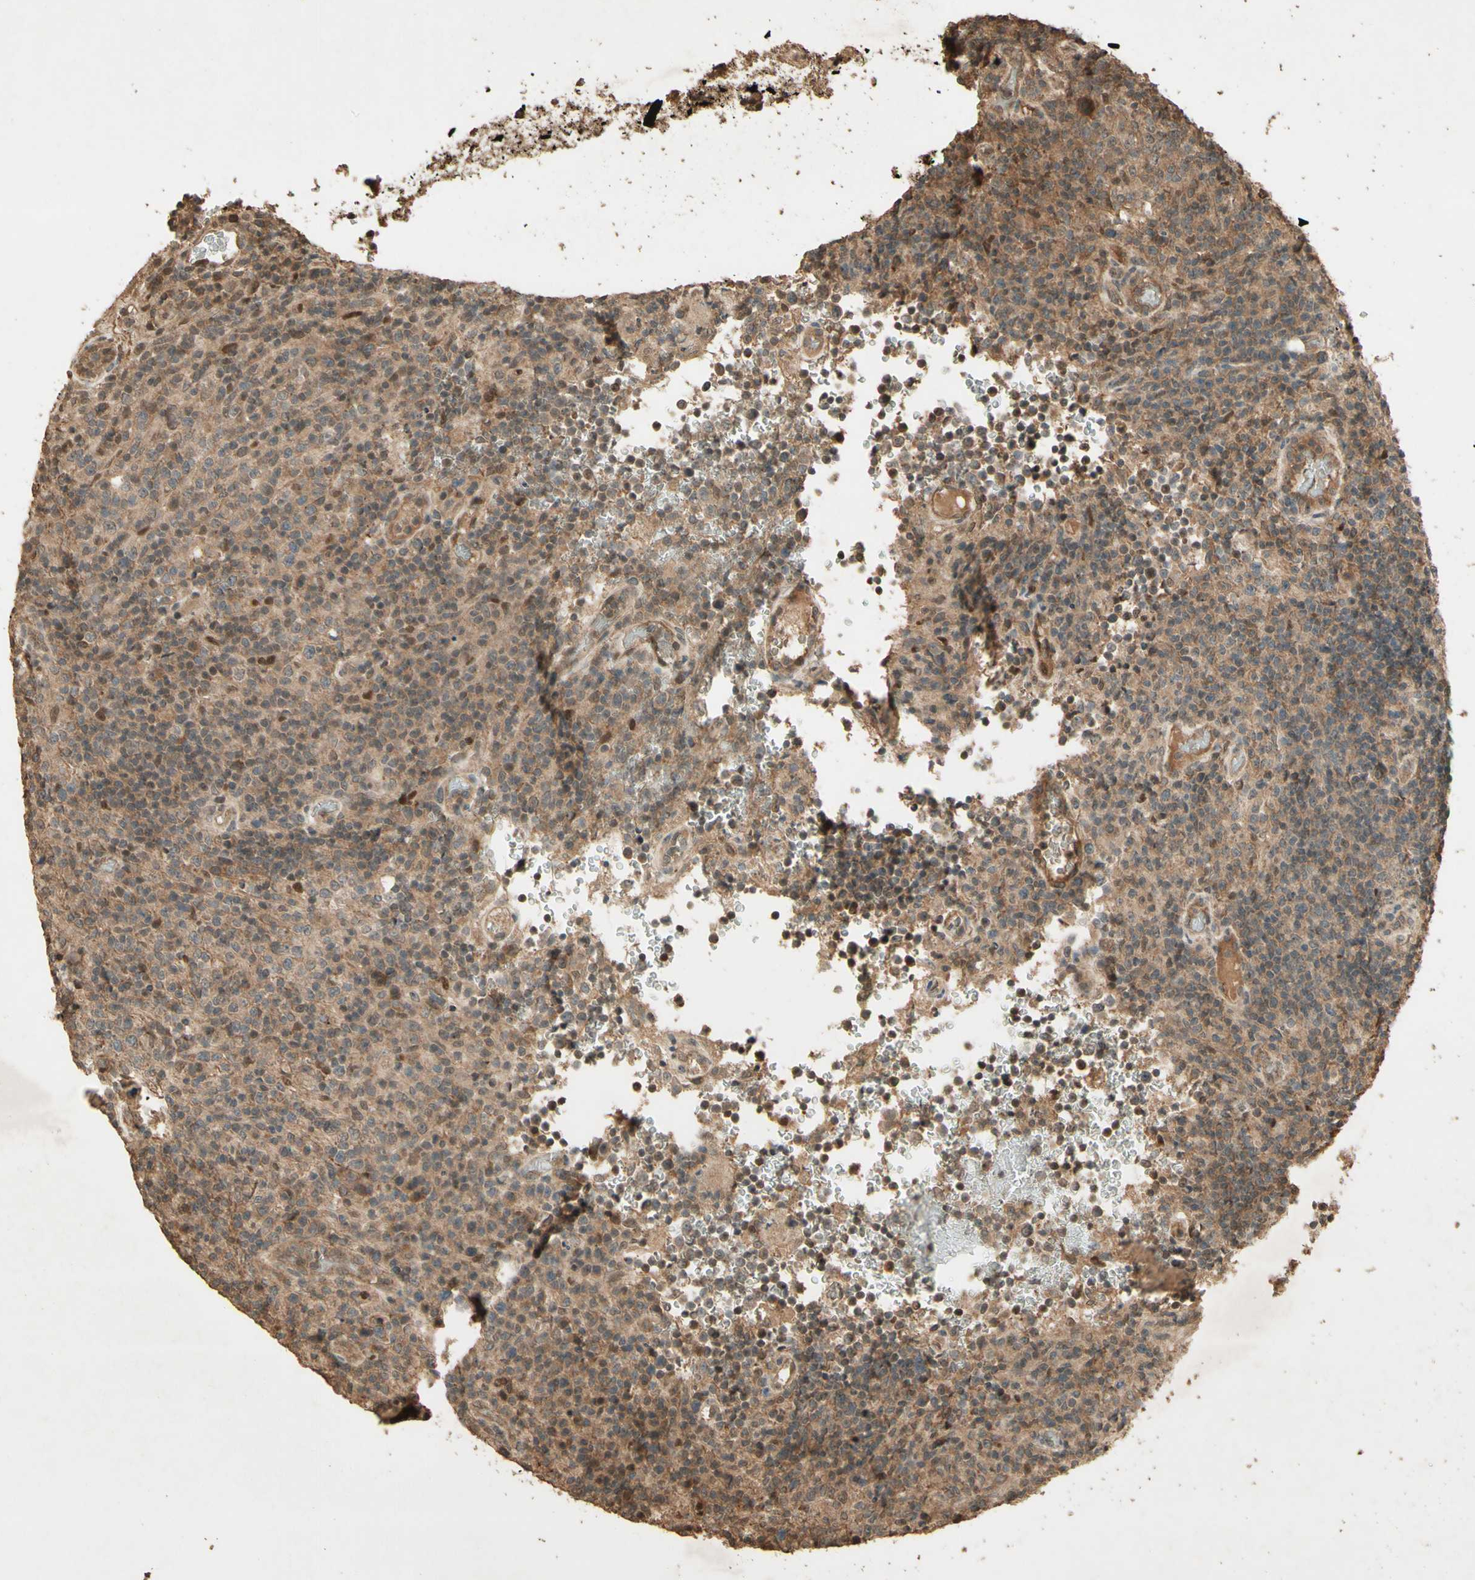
{"staining": {"intensity": "moderate", "quantity": ">75%", "location": "cytoplasmic/membranous,nuclear"}, "tissue": "lymphoma", "cell_type": "Tumor cells", "image_type": "cancer", "snomed": [{"axis": "morphology", "description": "Malignant lymphoma, non-Hodgkin's type, High grade"}, {"axis": "topography", "description": "Lymph node"}], "caption": "Human high-grade malignant lymphoma, non-Hodgkin's type stained with a protein marker exhibits moderate staining in tumor cells.", "gene": "SMAD9", "patient": {"sex": "female", "age": 76}}